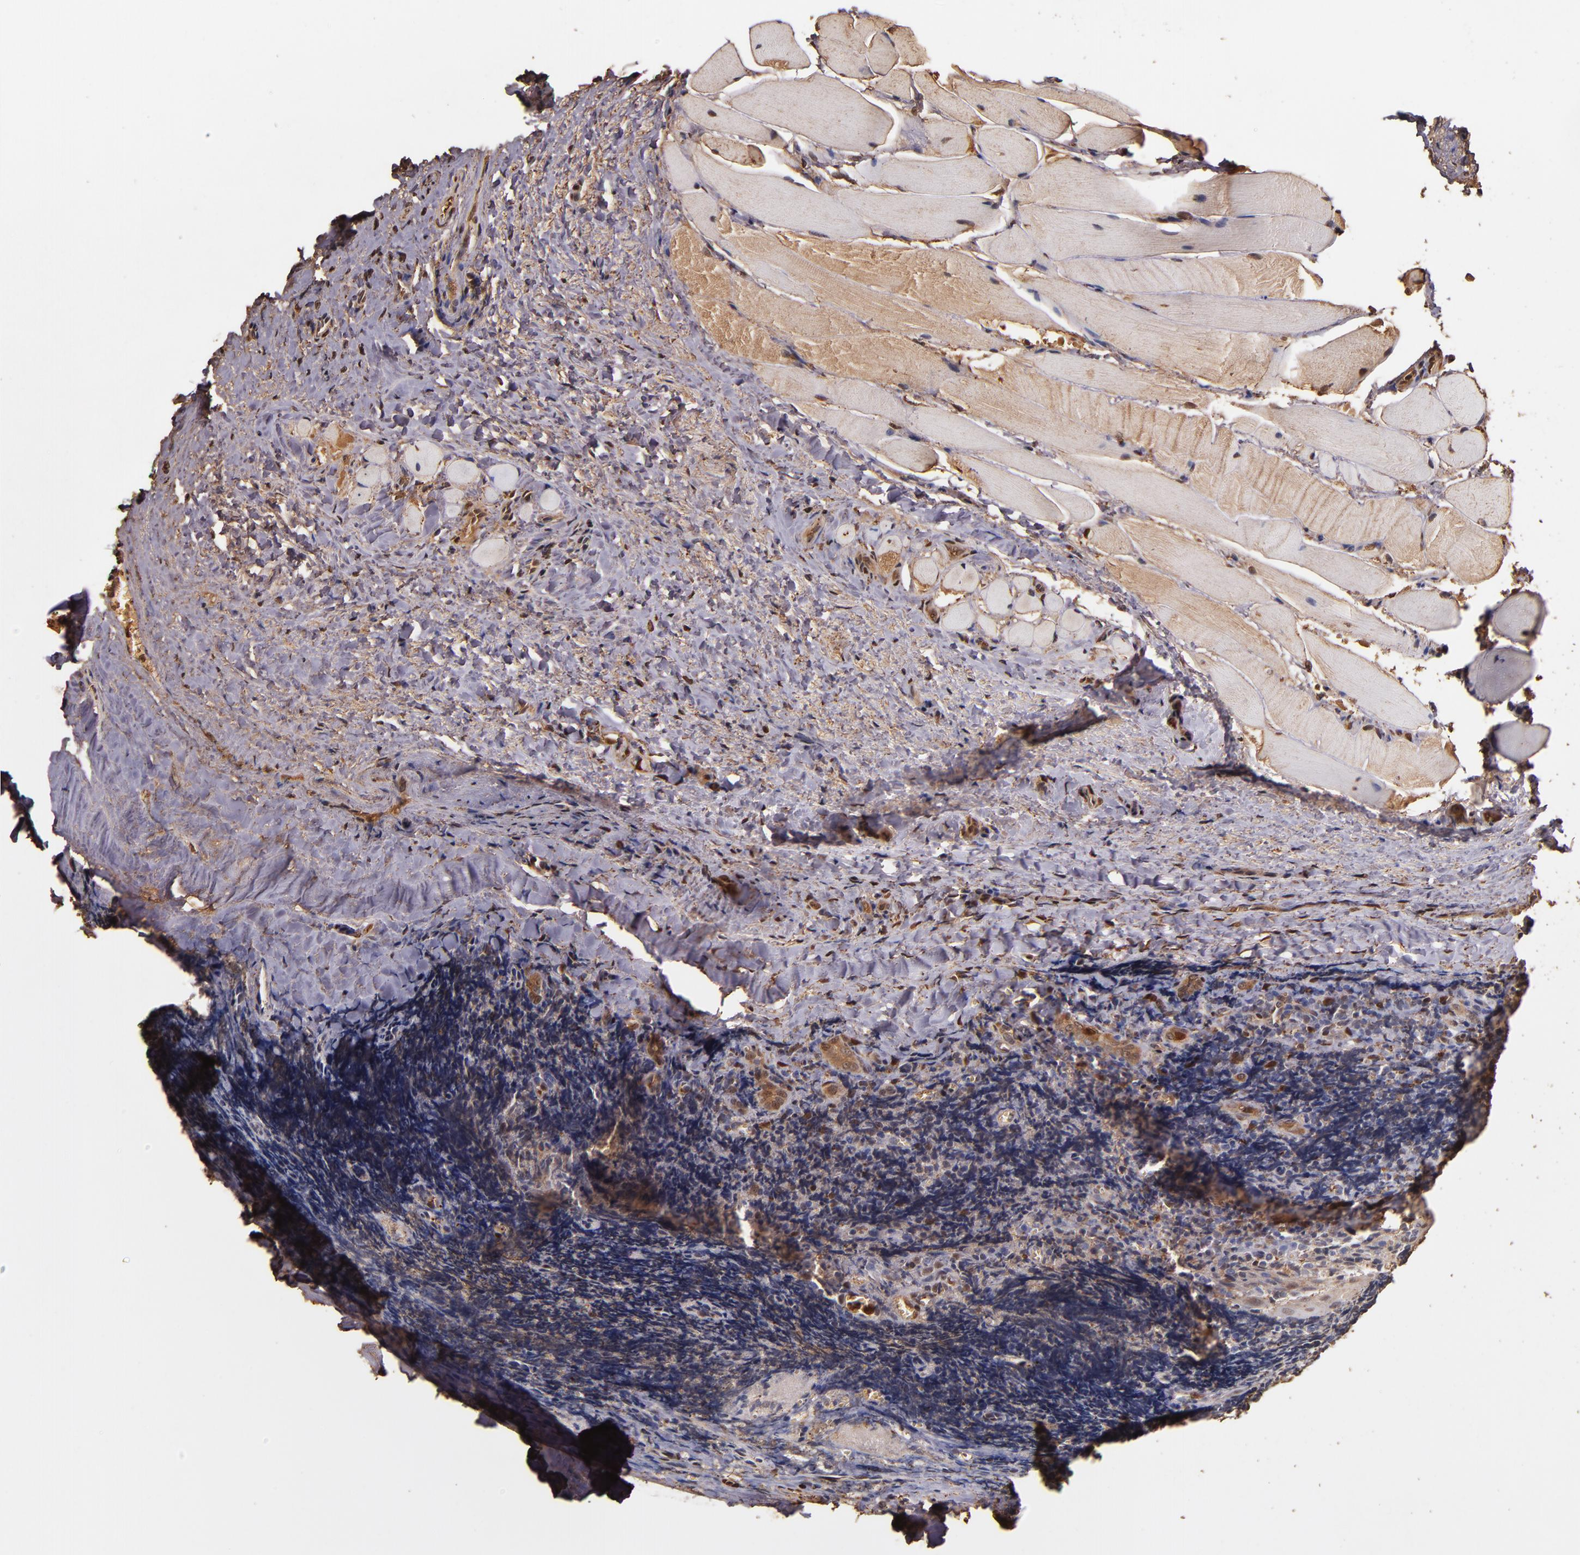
{"staining": {"intensity": "strong", "quantity": "<25%", "location": "cytoplasmic/membranous,nuclear"}, "tissue": "tonsil", "cell_type": "Germinal center cells", "image_type": "normal", "snomed": [{"axis": "morphology", "description": "Normal tissue, NOS"}, {"axis": "topography", "description": "Tonsil"}], "caption": "Protein expression analysis of normal human tonsil reveals strong cytoplasmic/membranous,nuclear positivity in approximately <25% of germinal center cells. Immunohistochemistry stains the protein of interest in brown and the nuclei are stained blue.", "gene": "S100A6", "patient": {"sex": "male", "age": 20}}